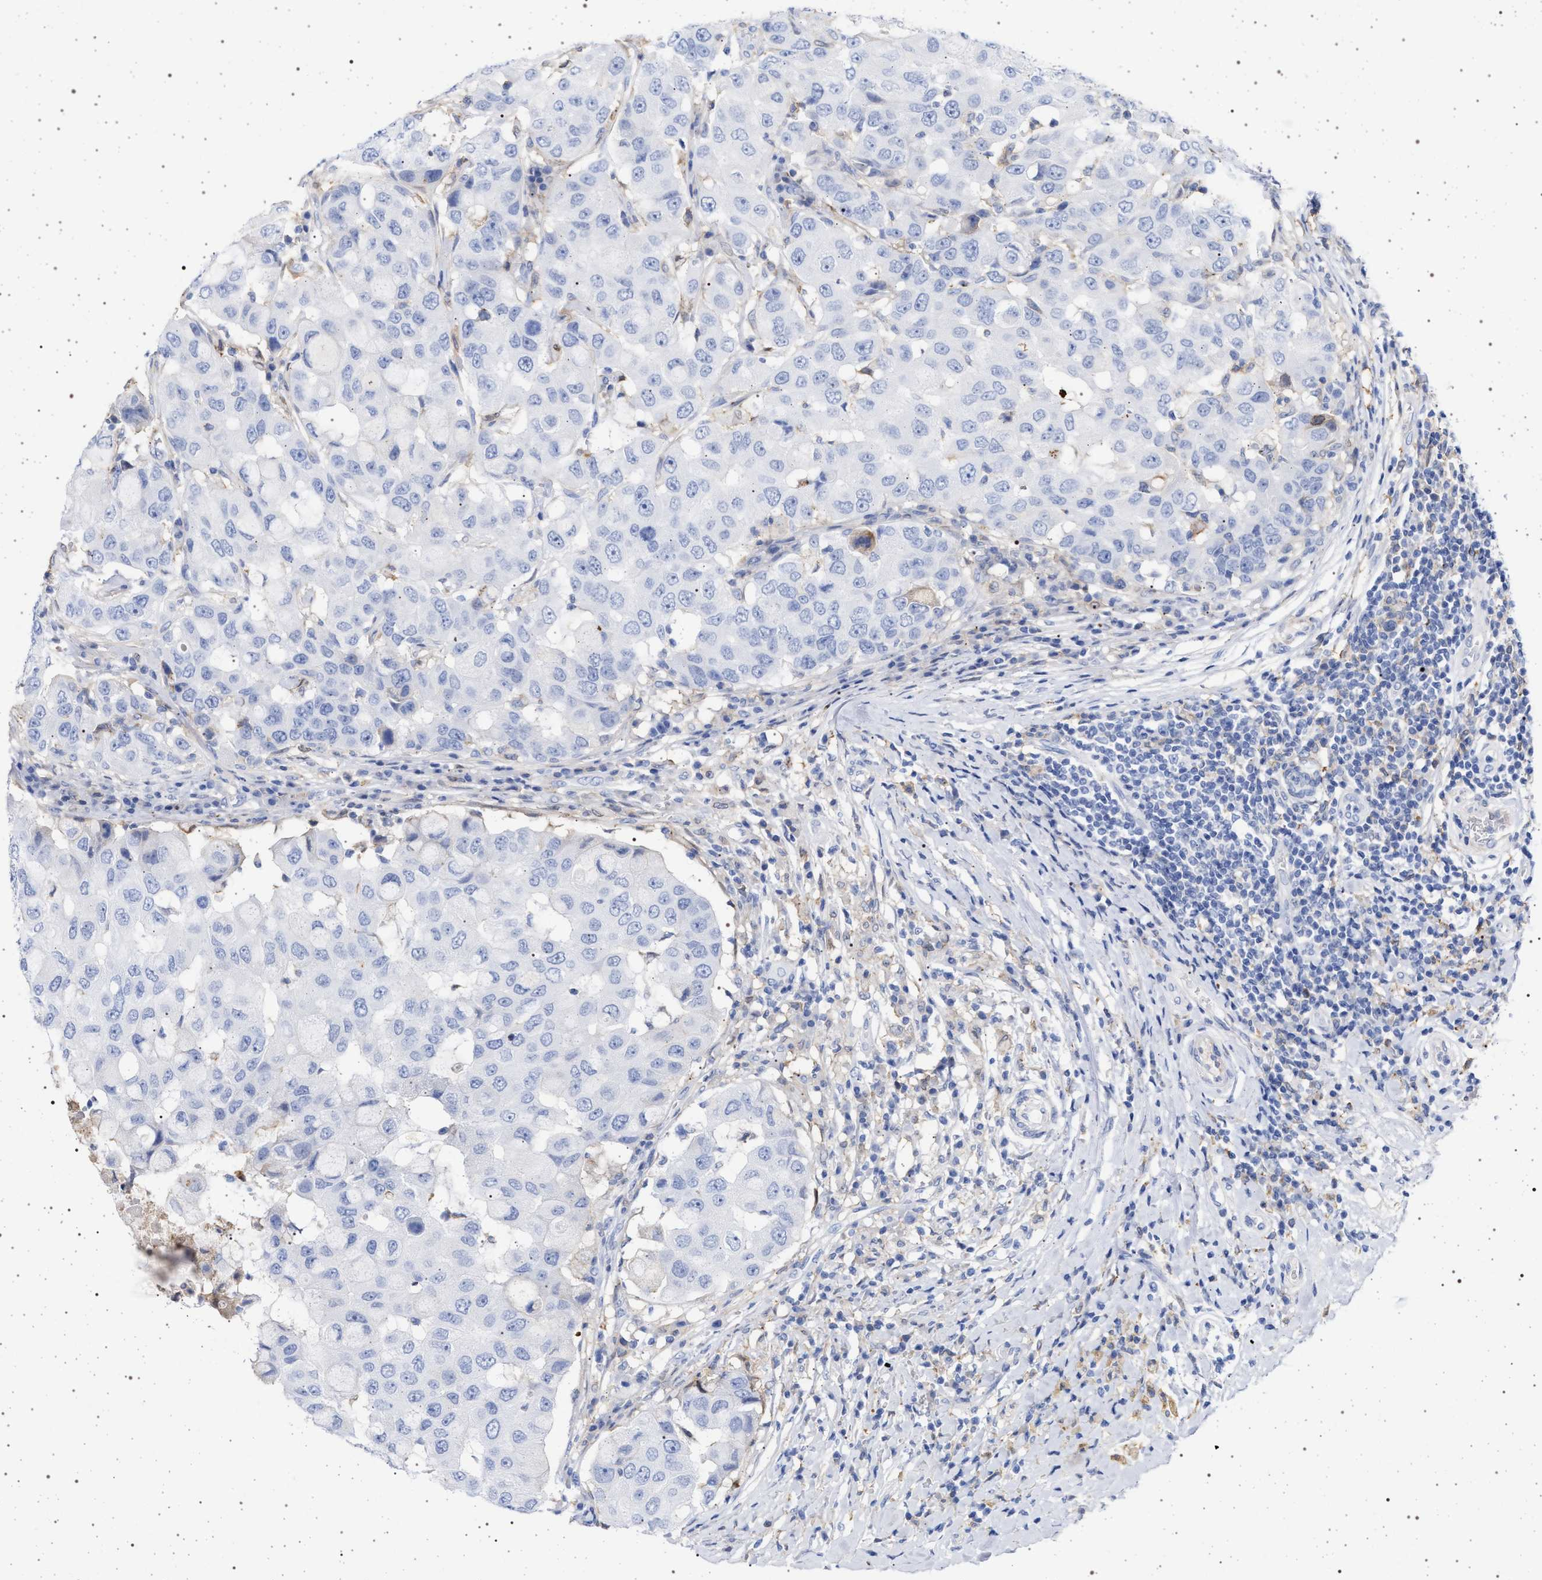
{"staining": {"intensity": "negative", "quantity": "none", "location": "none"}, "tissue": "breast cancer", "cell_type": "Tumor cells", "image_type": "cancer", "snomed": [{"axis": "morphology", "description": "Duct carcinoma"}, {"axis": "topography", "description": "Breast"}], "caption": "Immunohistochemistry (IHC) of human breast invasive ductal carcinoma reveals no staining in tumor cells. (Immunohistochemistry (IHC), brightfield microscopy, high magnification).", "gene": "PLG", "patient": {"sex": "female", "age": 27}}